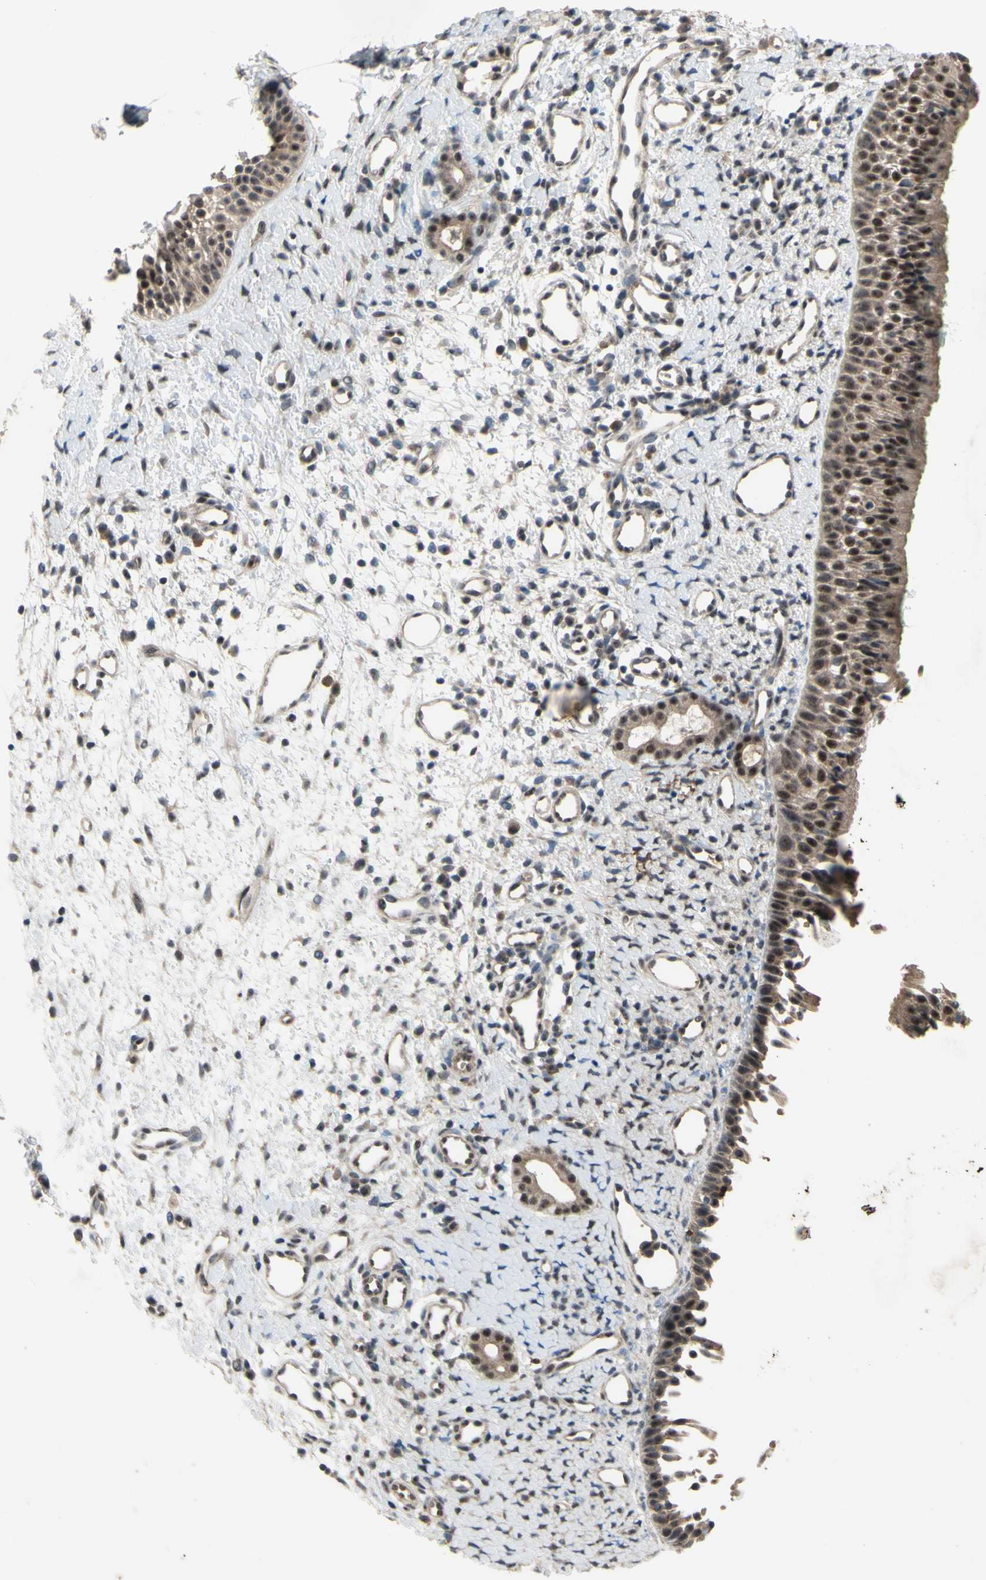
{"staining": {"intensity": "moderate", "quantity": ">75%", "location": "cytoplasmic/membranous,nuclear"}, "tissue": "nasopharynx", "cell_type": "Respiratory epithelial cells", "image_type": "normal", "snomed": [{"axis": "morphology", "description": "Normal tissue, NOS"}, {"axis": "topography", "description": "Nasopharynx"}], "caption": "This is a micrograph of immunohistochemistry (IHC) staining of unremarkable nasopharynx, which shows moderate staining in the cytoplasmic/membranous,nuclear of respiratory epithelial cells.", "gene": "TRDMT1", "patient": {"sex": "male", "age": 22}}